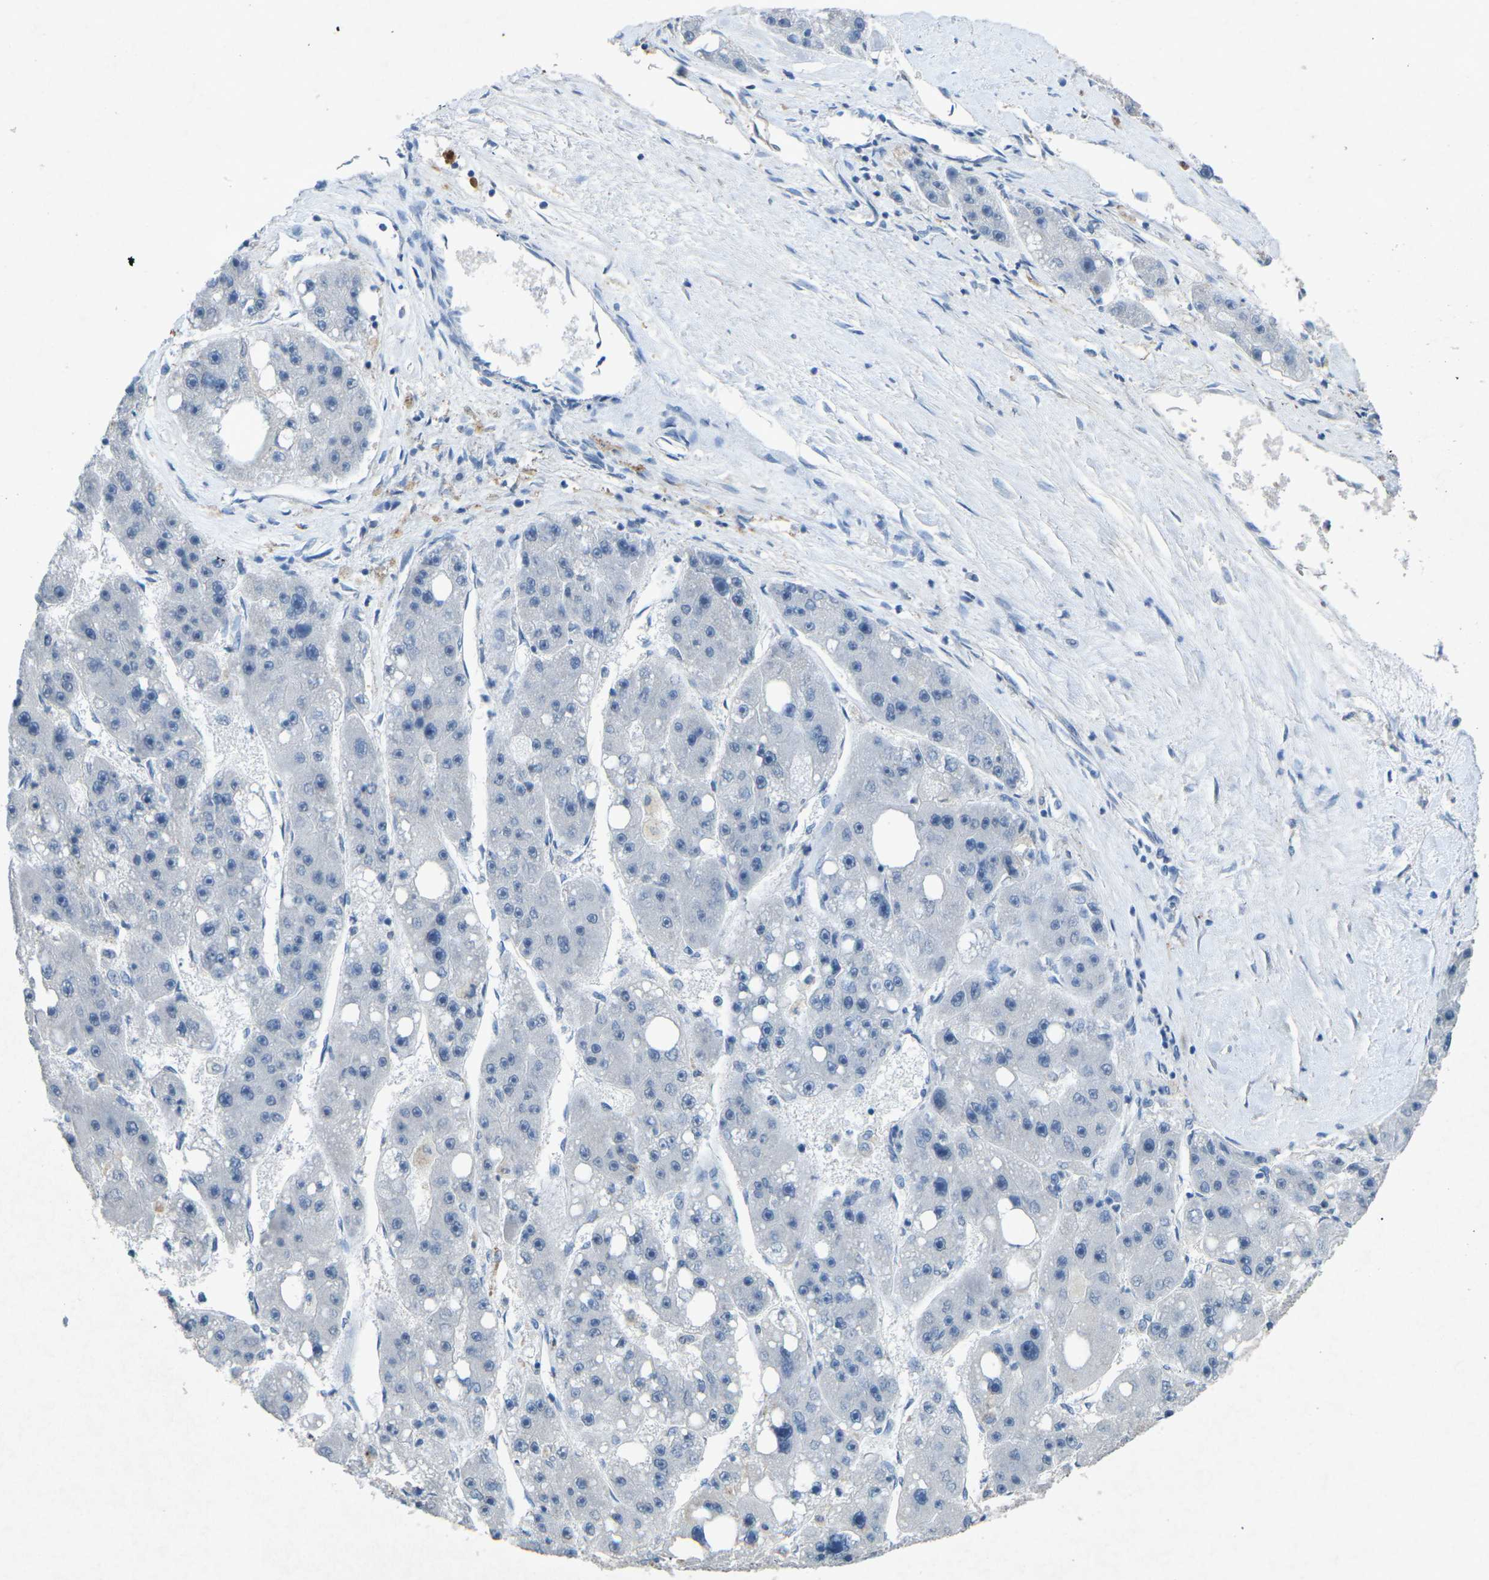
{"staining": {"intensity": "negative", "quantity": "none", "location": "none"}, "tissue": "liver cancer", "cell_type": "Tumor cells", "image_type": "cancer", "snomed": [{"axis": "morphology", "description": "Carcinoma, Hepatocellular, NOS"}, {"axis": "topography", "description": "Liver"}], "caption": "A high-resolution image shows immunohistochemistry staining of liver cancer, which displays no significant positivity in tumor cells. The staining is performed using DAB (3,3'-diaminobenzidine) brown chromogen with nuclei counter-stained in using hematoxylin.", "gene": "A1BG", "patient": {"sex": "female", "age": 61}}